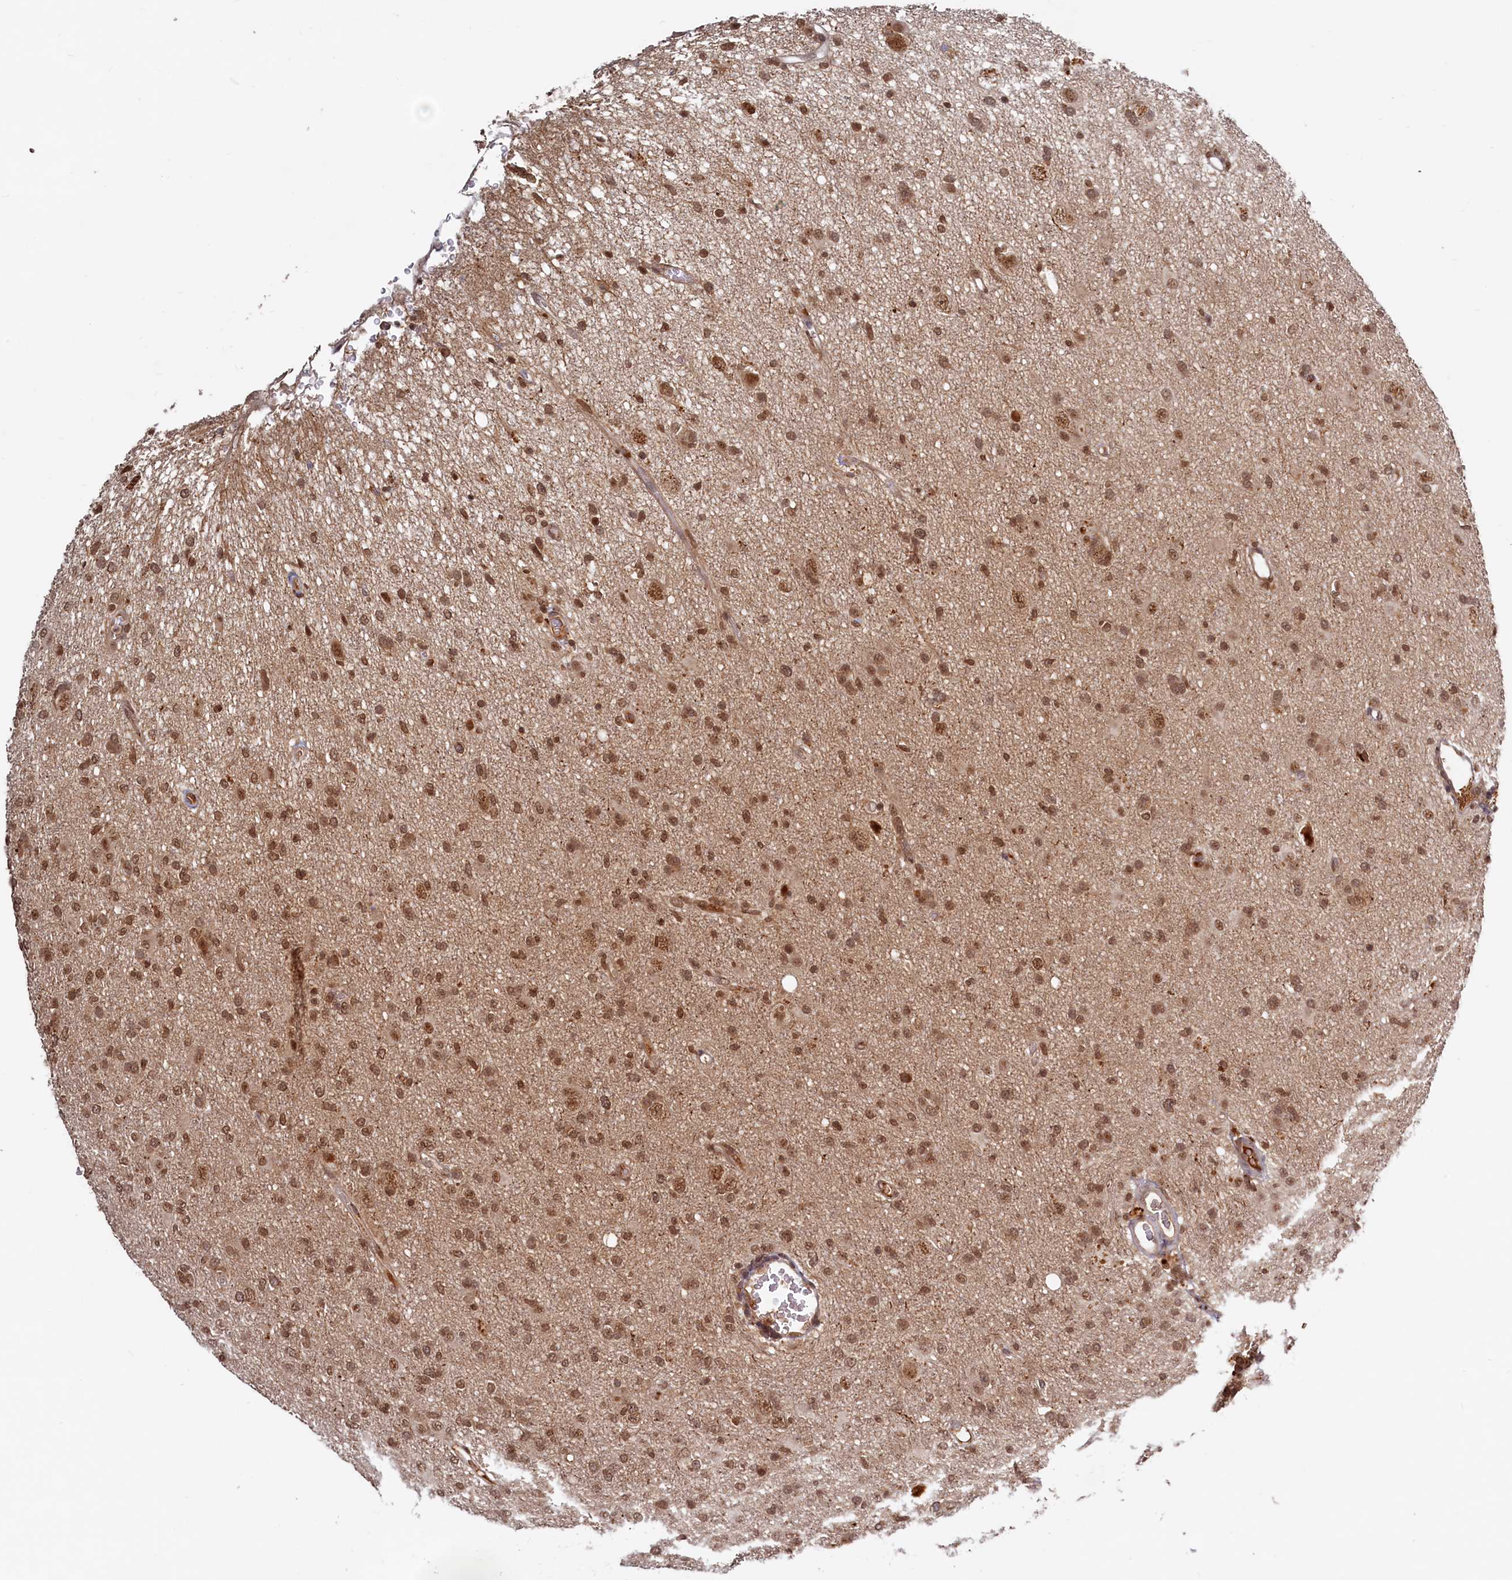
{"staining": {"intensity": "moderate", "quantity": ">75%", "location": "nuclear"}, "tissue": "glioma", "cell_type": "Tumor cells", "image_type": "cancer", "snomed": [{"axis": "morphology", "description": "Glioma, malignant, High grade"}, {"axis": "topography", "description": "Brain"}], "caption": "Immunohistochemistry (DAB (3,3'-diaminobenzidine)) staining of glioma exhibits moderate nuclear protein positivity in about >75% of tumor cells.", "gene": "TRAPPC4", "patient": {"sex": "female", "age": 57}}